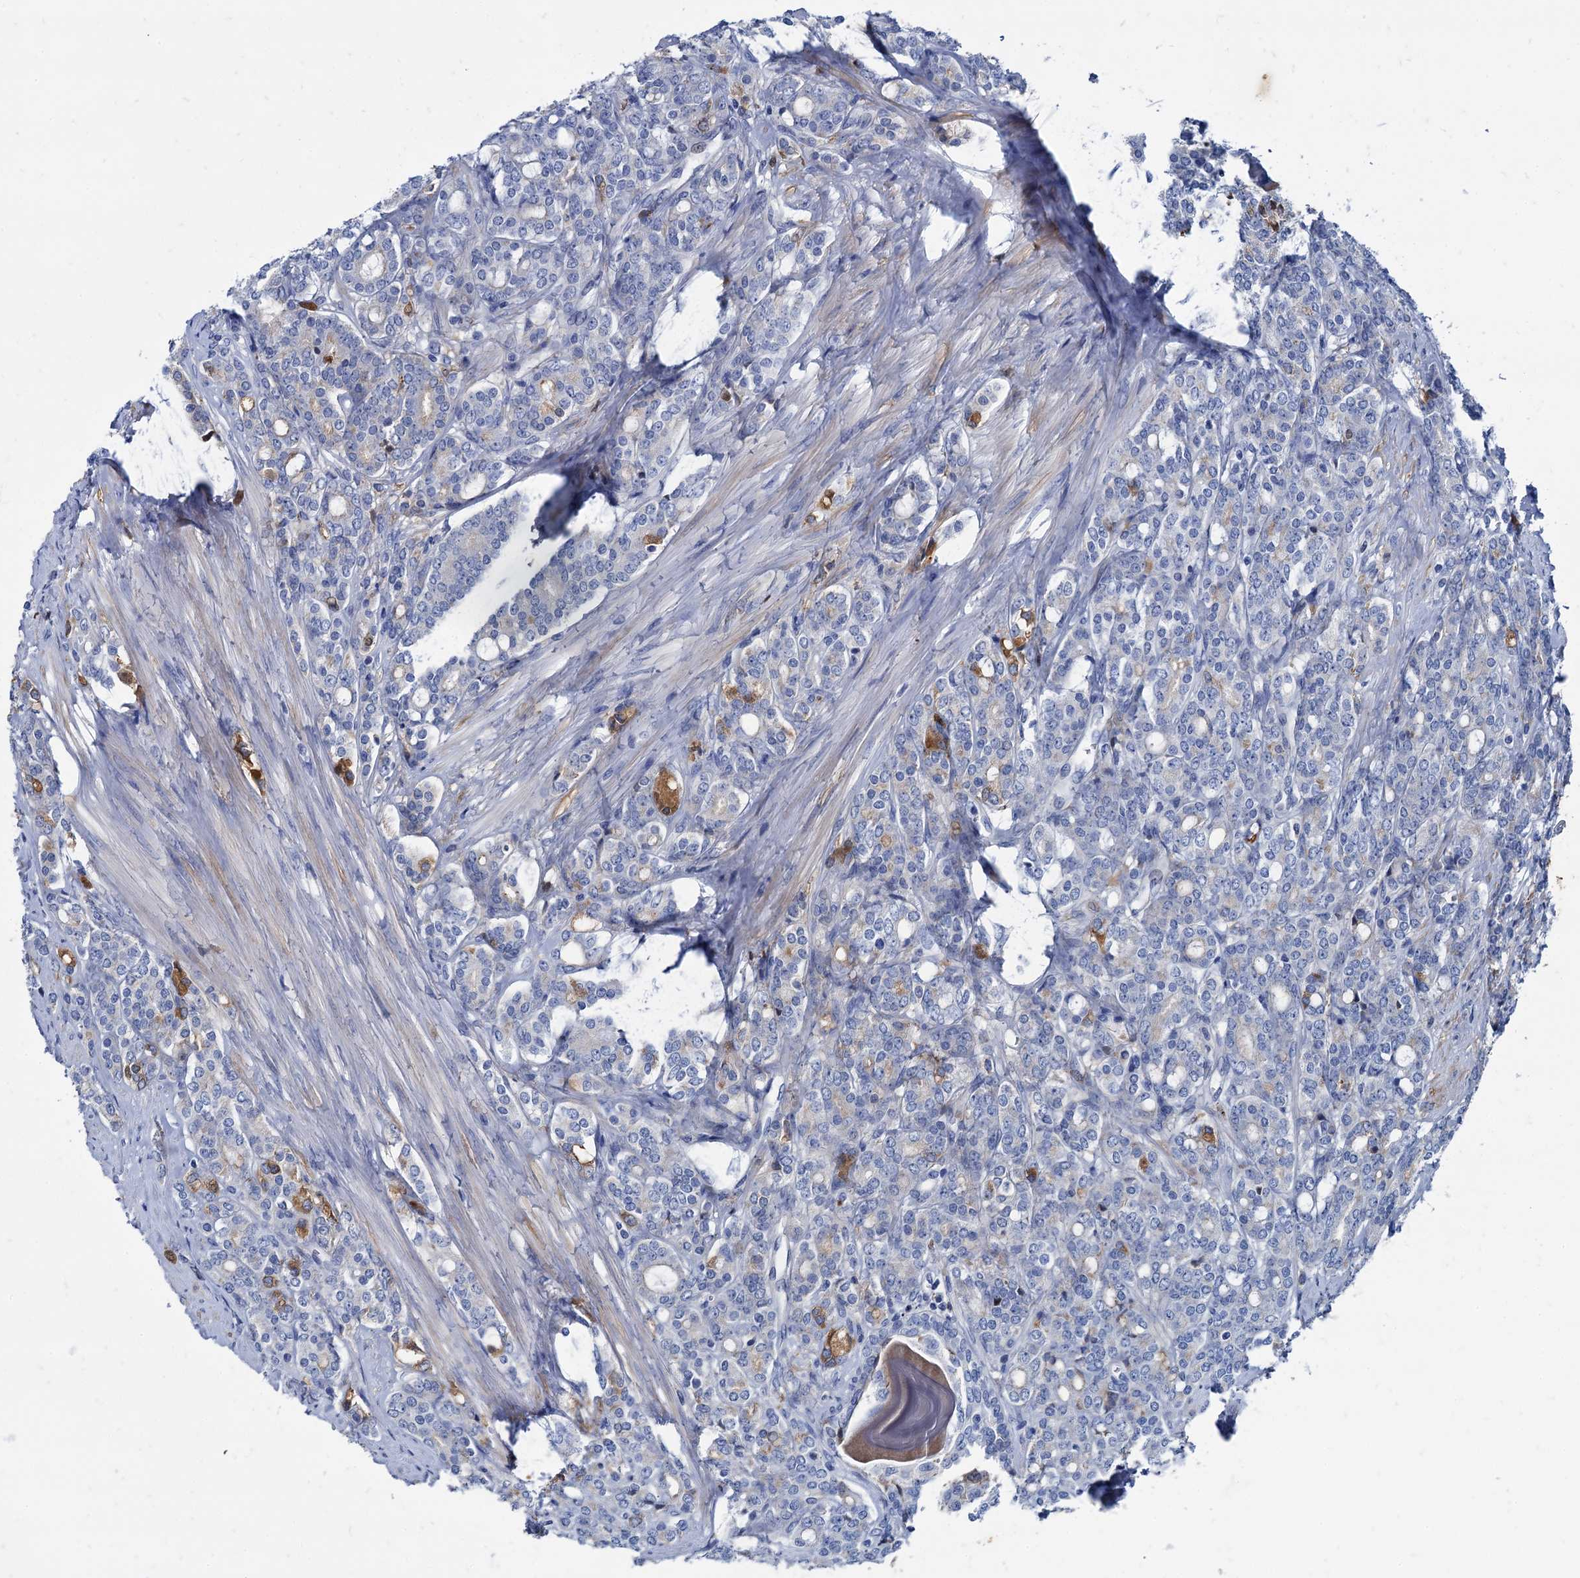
{"staining": {"intensity": "weak", "quantity": "<25%", "location": "cytoplasmic/membranous"}, "tissue": "prostate cancer", "cell_type": "Tumor cells", "image_type": "cancer", "snomed": [{"axis": "morphology", "description": "Adenocarcinoma, High grade"}, {"axis": "topography", "description": "Prostate"}], "caption": "High power microscopy micrograph of an immunohistochemistry (IHC) photomicrograph of adenocarcinoma (high-grade) (prostate), revealing no significant staining in tumor cells.", "gene": "TMEM72", "patient": {"sex": "male", "age": 62}}